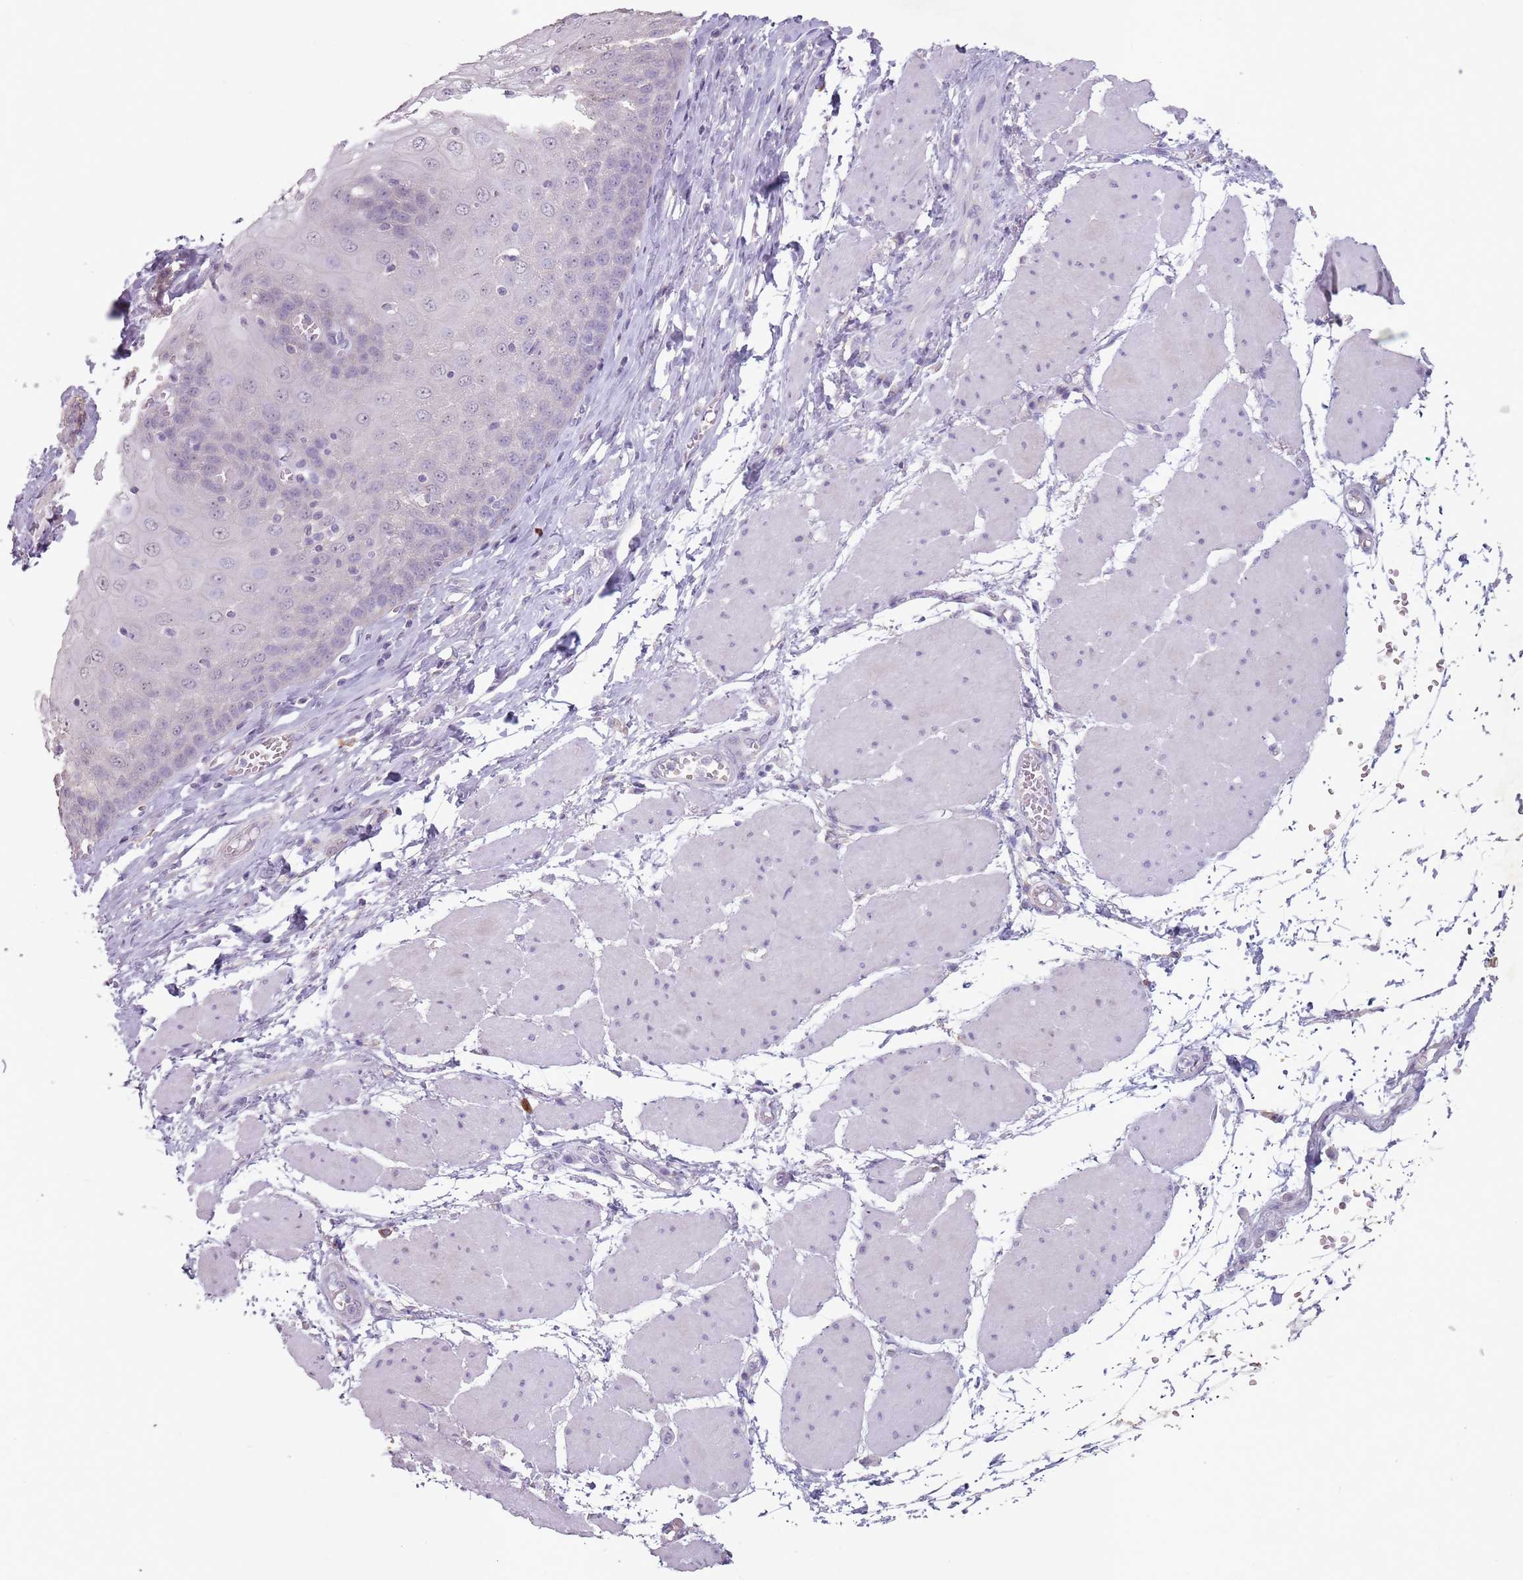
{"staining": {"intensity": "negative", "quantity": "none", "location": "none"}, "tissue": "esophagus", "cell_type": "Squamous epithelial cells", "image_type": "normal", "snomed": [{"axis": "morphology", "description": "Normal tissue, NOS"}, {"axis": "topography", "description": "Esophagus"}], "caption": "Immunohistochemical staining of benign esophagus displays no significant staining in squamous epithelial cells.", "gene": "STYK1", "patient": {"sex": "male", "age": 60}}